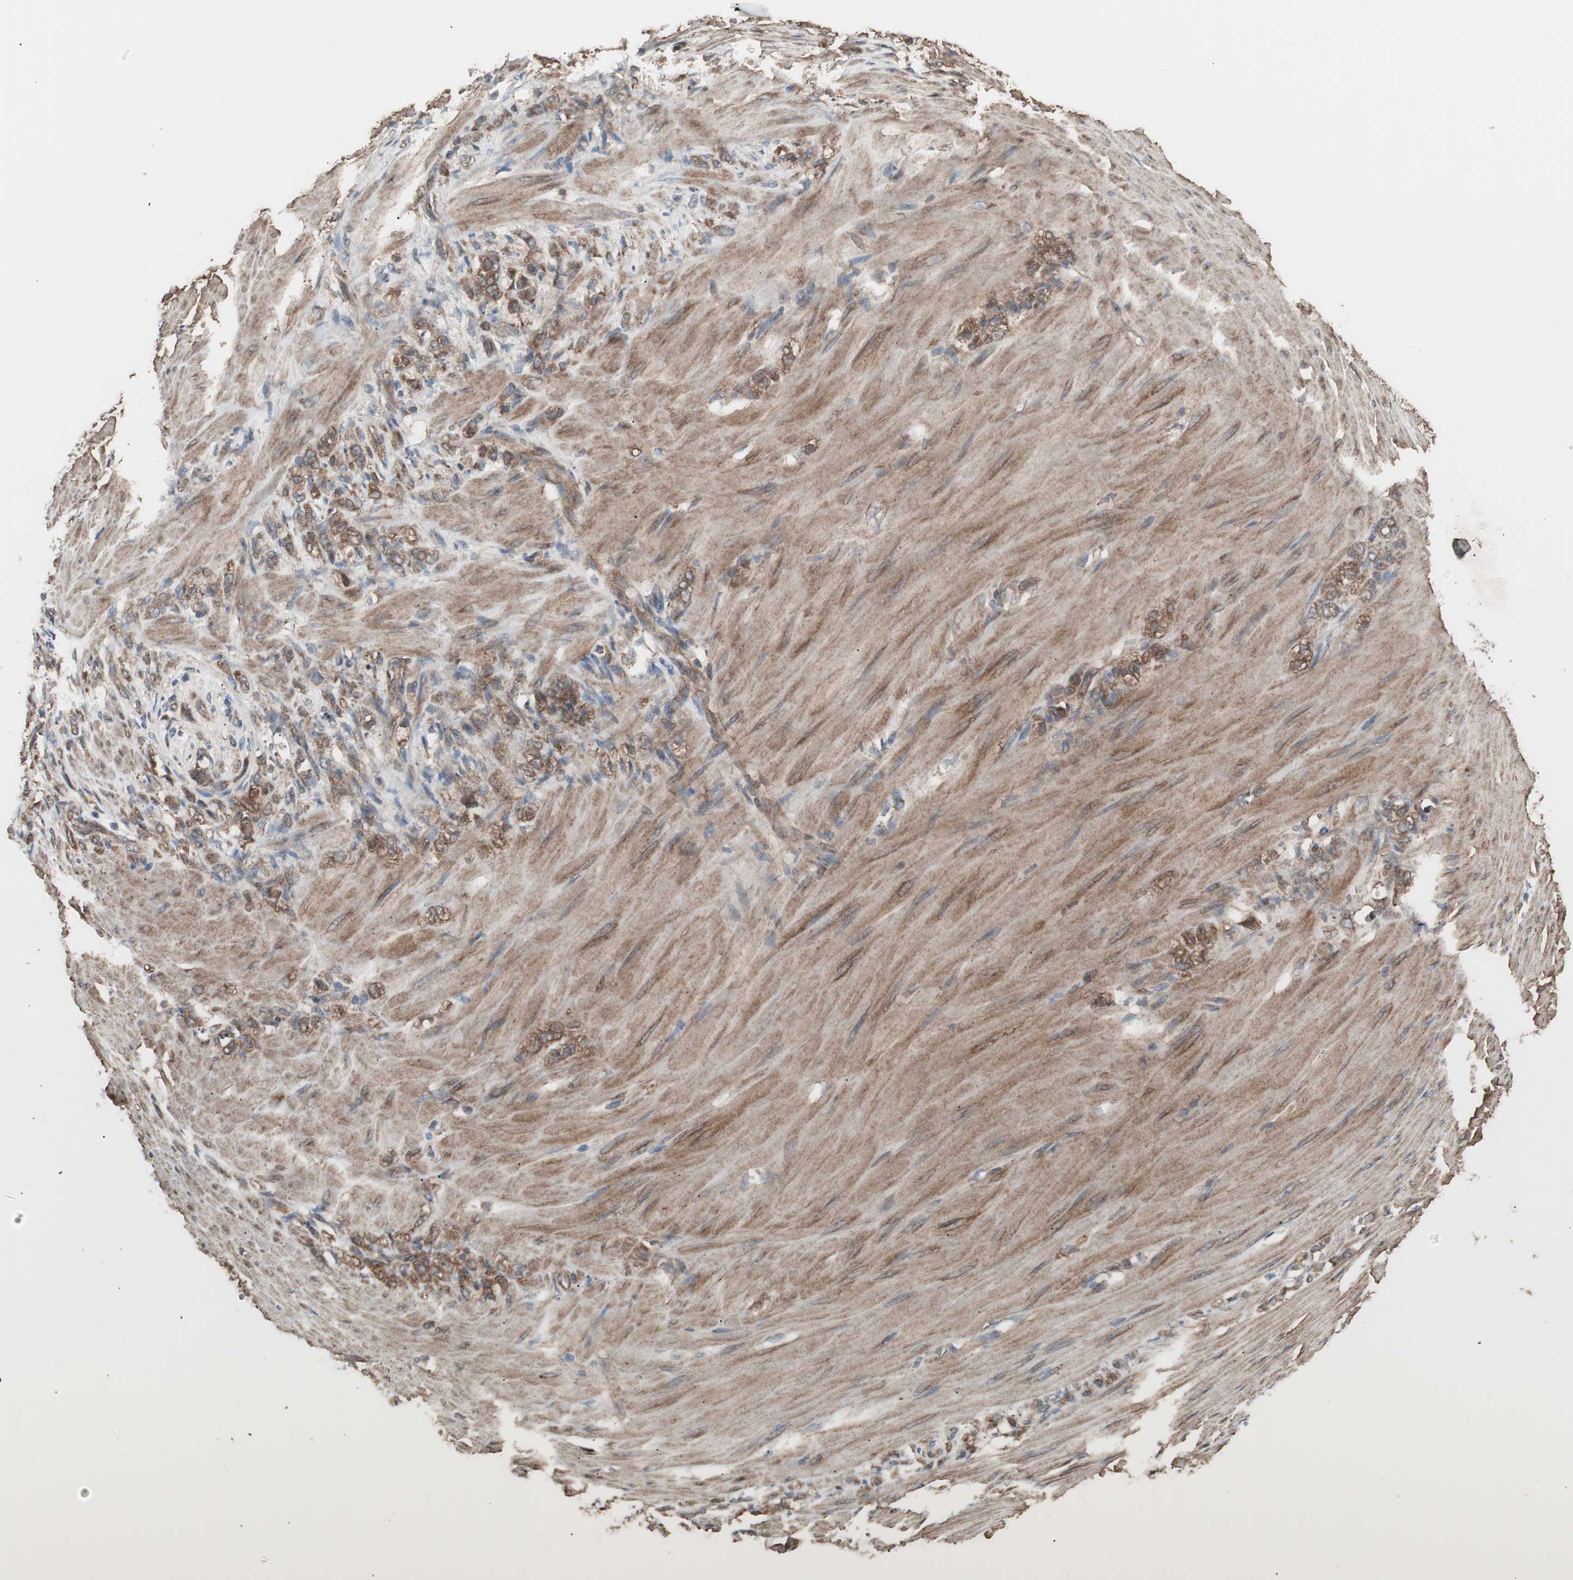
{"staining": {"intensity": "moderate", "quantity": ">75%", "location": "cytoplasmic/membranous"}, "tissue": "stomach cancer", "cell_type": "Tumor cells", "image_type": "cancer", "snomed": [{"axis": "morphology", "description": "Adenocarcinoma, NOS"}, {"axis": "topography", "description": "Stomach"}], "caption": "High-power microscopy captured an IHC micrograph of stomach adenocarcinoma, revealing moderate cytoplasmic/membranous expression in approximately >75% of tumor cells.", "gene": "LZTS1", "patient": {"sex": "male", "age": 82}}